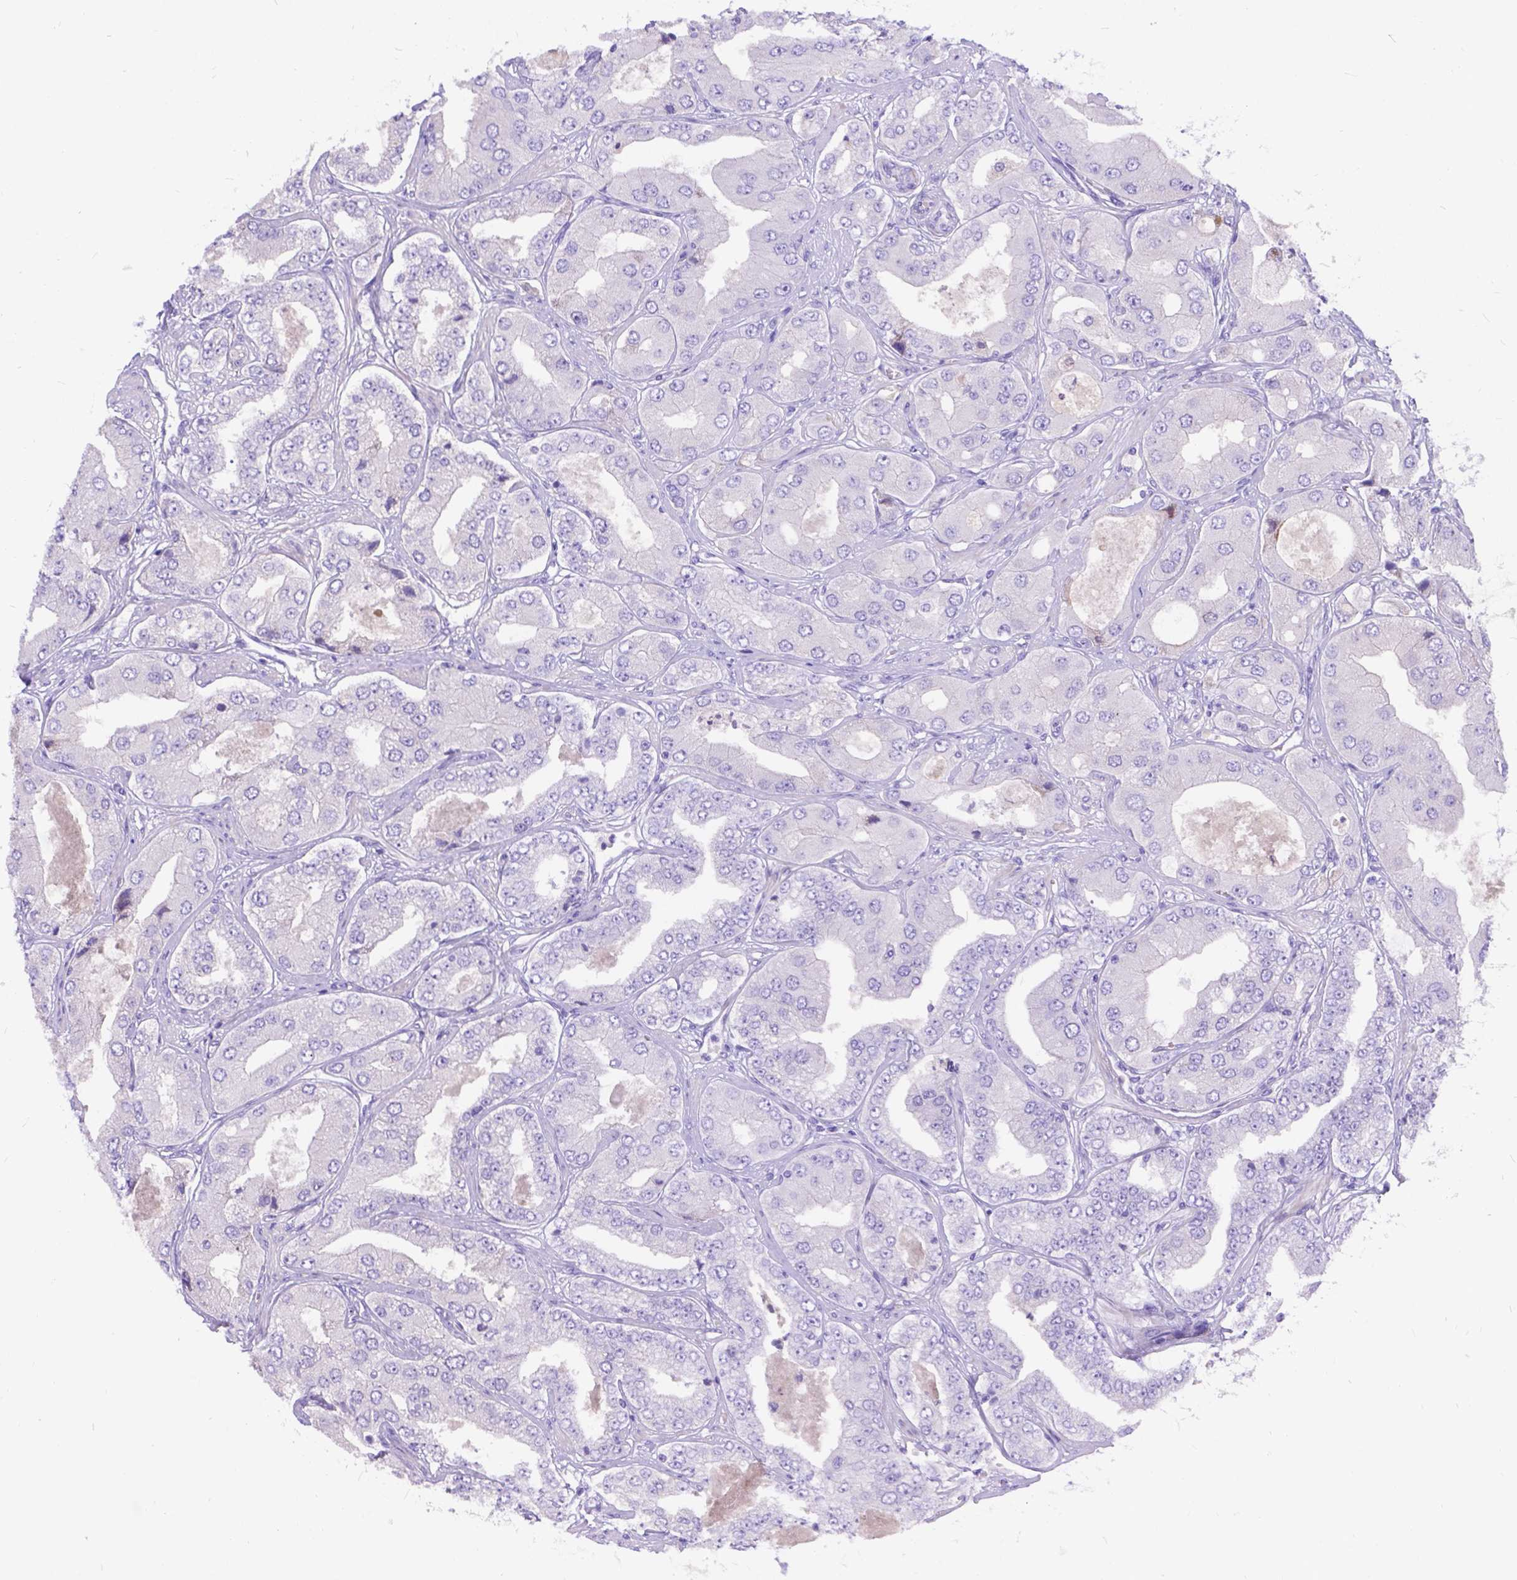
{"staining": {"intensity": "negative", "quantity": "none", "location": "none"}, "tissue": "prostate cancer", "cell_type": "Tumor cells", "image_type": "cancer", "snomed": [{"axis": "morphology", "description": "Adenocarcinoma, Low grade"}, {"axis": "topography", "description": "Prostate"}], "caption": "Tumor cells show no significant protein staining in prostate cancer (low-grade adenocarcinoma). (DAB IHC, high magnification).", "gene": "KLHL10", "patient": {"sex": "male", "age": 60}}